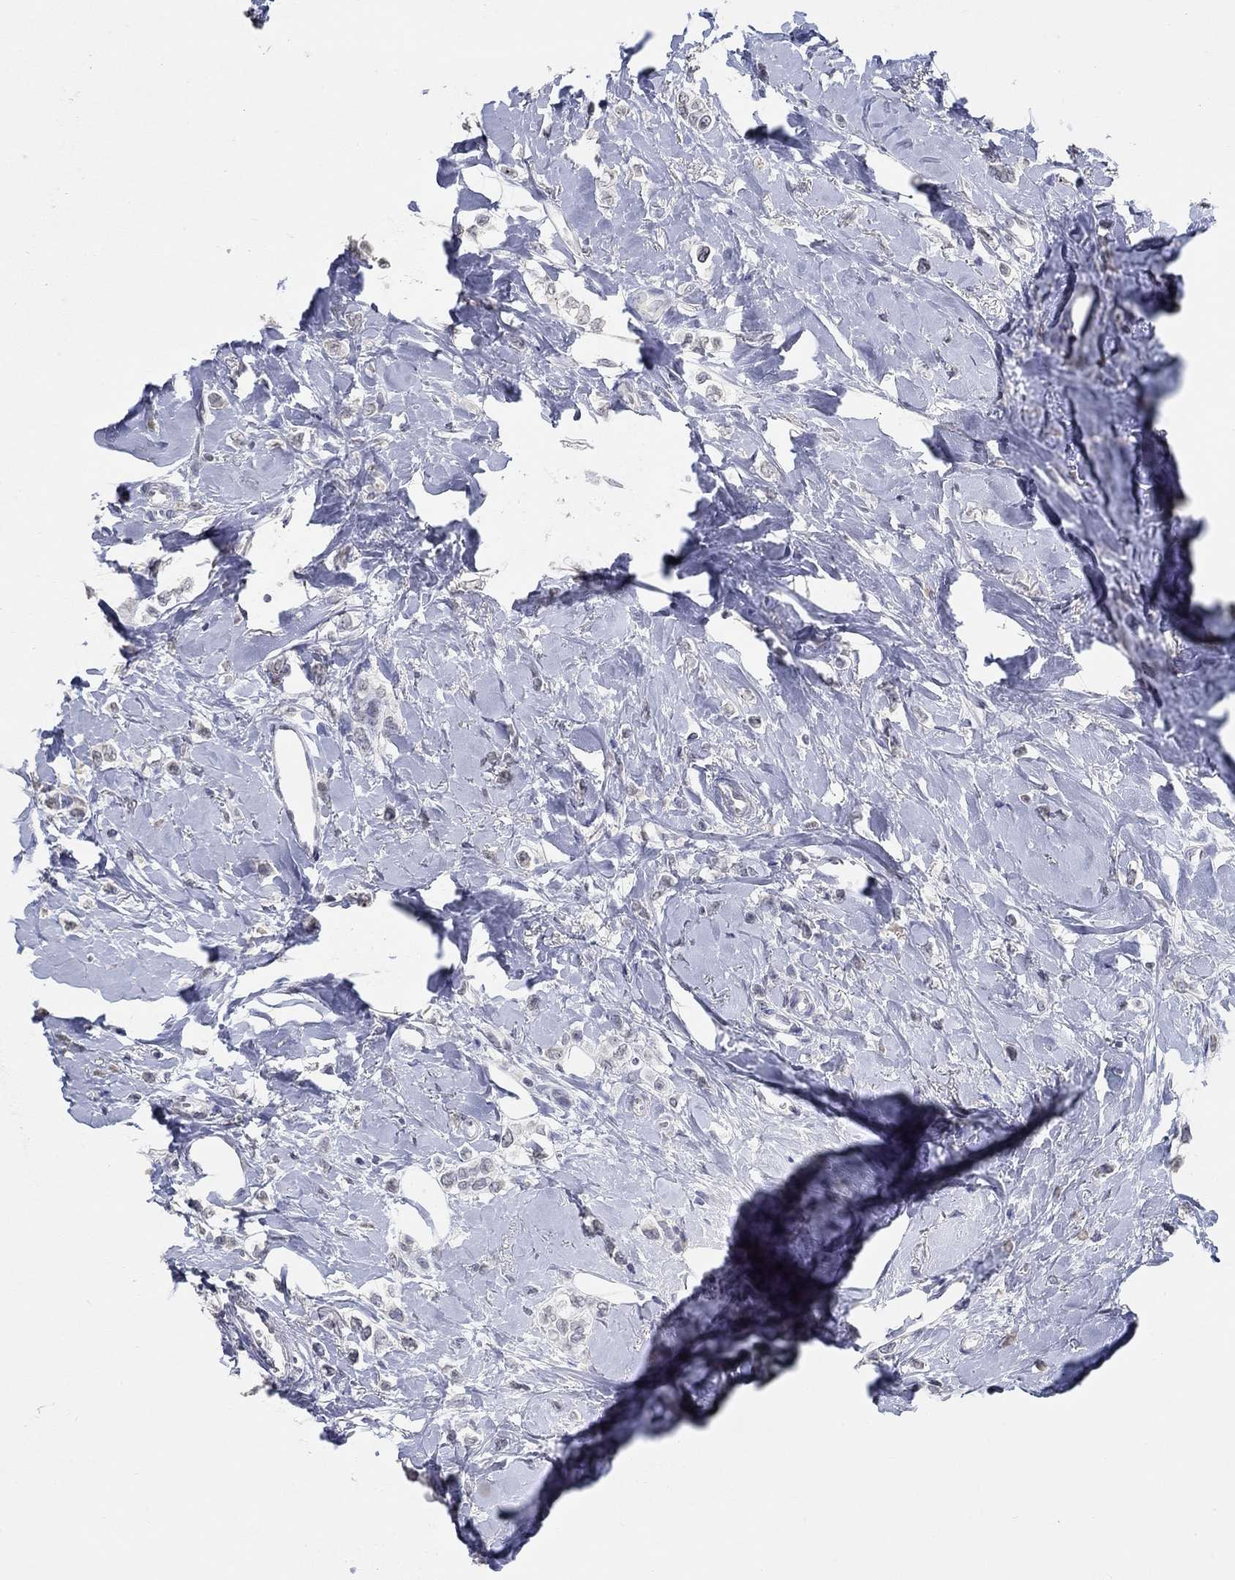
{"staining": {"intensity": "negative", "quantity": "none", "location": "none"}, "tissue": "breast cancer", "cell_type": "Tumor cells", "image_type": "cancer", "snomed": [{"axis": "morphology", "description": "Lobular carcinoma"}, {"axis": "topography", "description": "Breast"}], "caption": "This image is of breast lobular carcinoma stained with IHC to label a protein in brown with the nuclei are counter-stained blue. There is no expression in tumor cells.", "gene": "NUP155", "patient": {"sex": "female", "age": 66}}